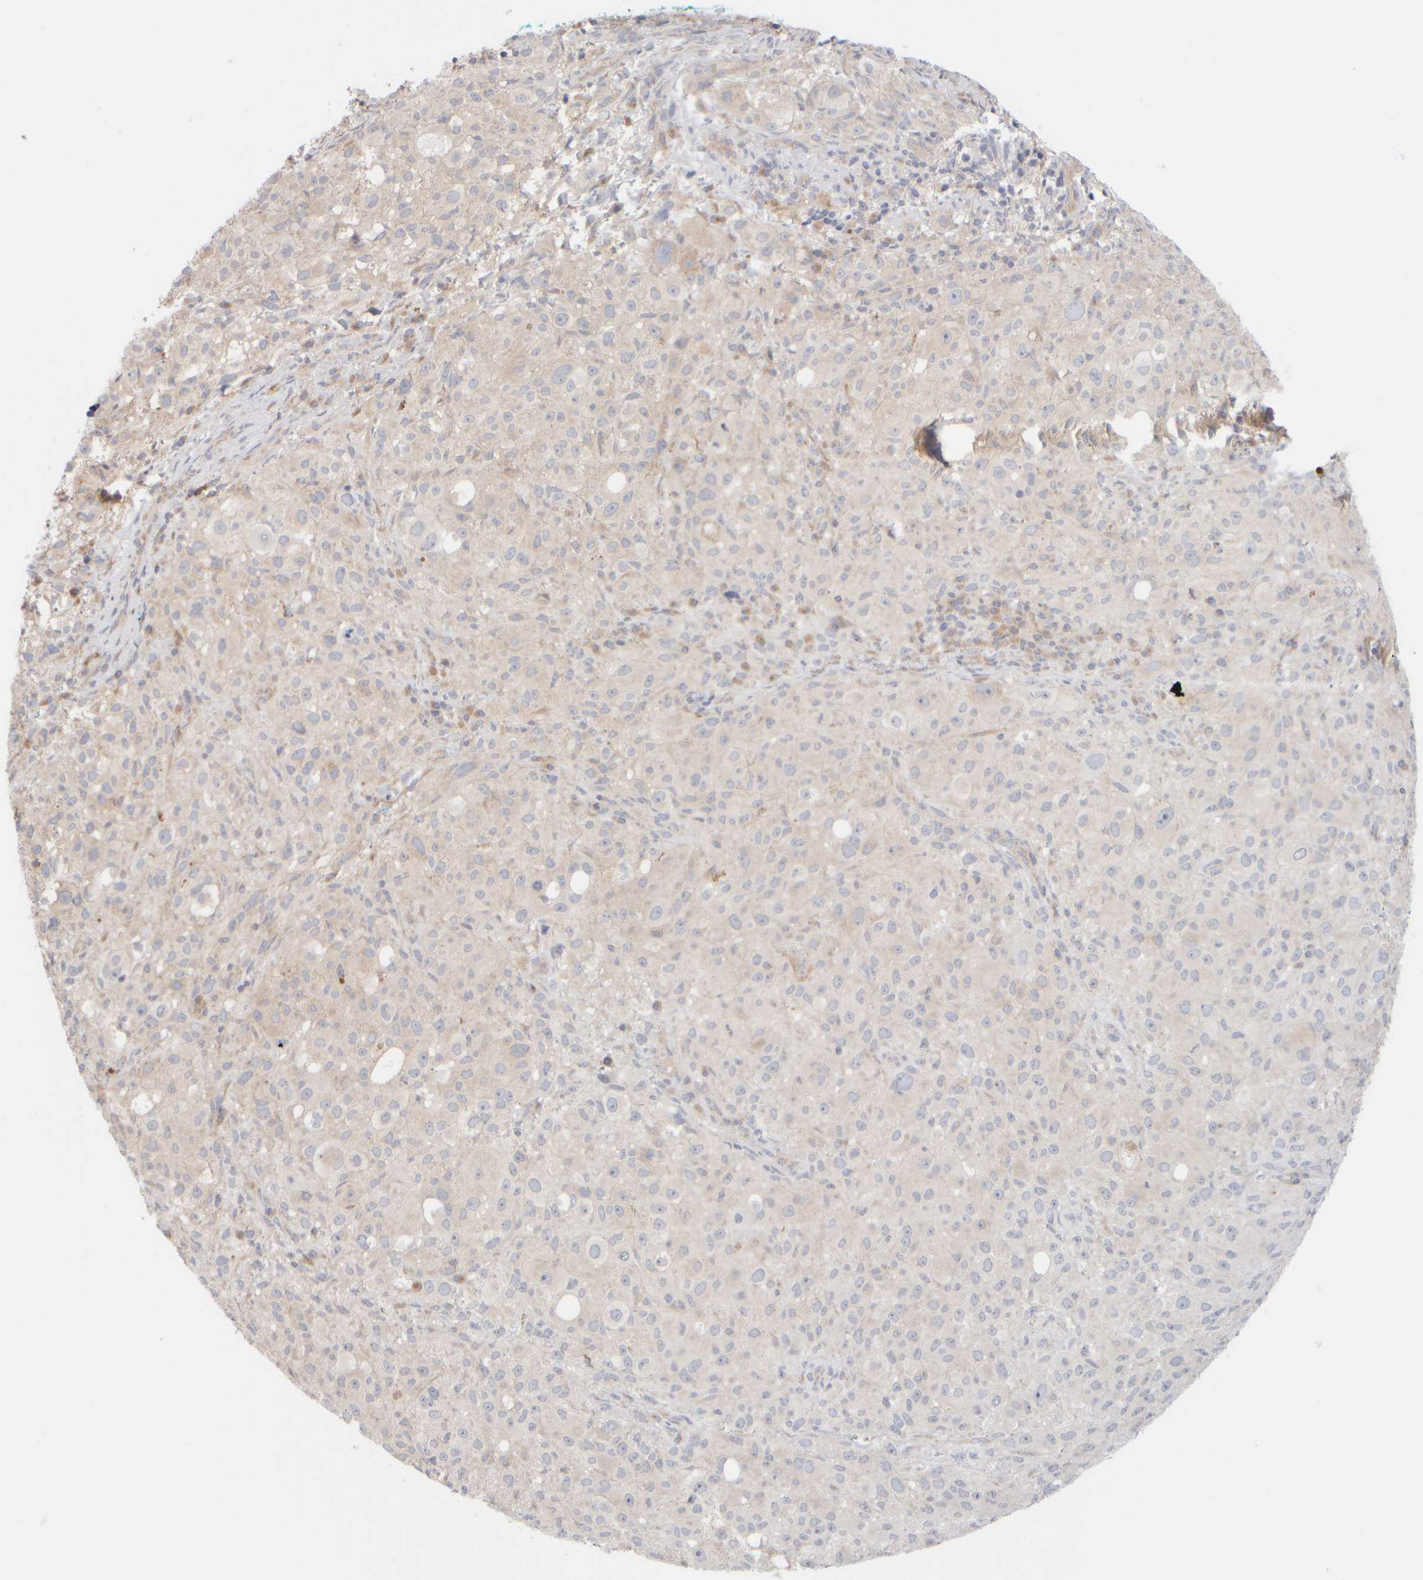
{"staining": {"intensity": "negative", "quantity": "none", "location": "none"}, "tissue": "melanoma", "cell_type": "Tumor cells", "image_type": "cancer", "snomed": [{"axis": "morphology", "description": "Necrosis, NOS"}, {"axis": "morphology", "description": "Malignant melanoma, NOS"}, {"axis": "topography", "description": "Skin"}], "caption": "Tumor cells show no significant protein positivity in malignant melanoma.", "gene": "GOPC", "patient": {"sex": "female", "age": 87}}